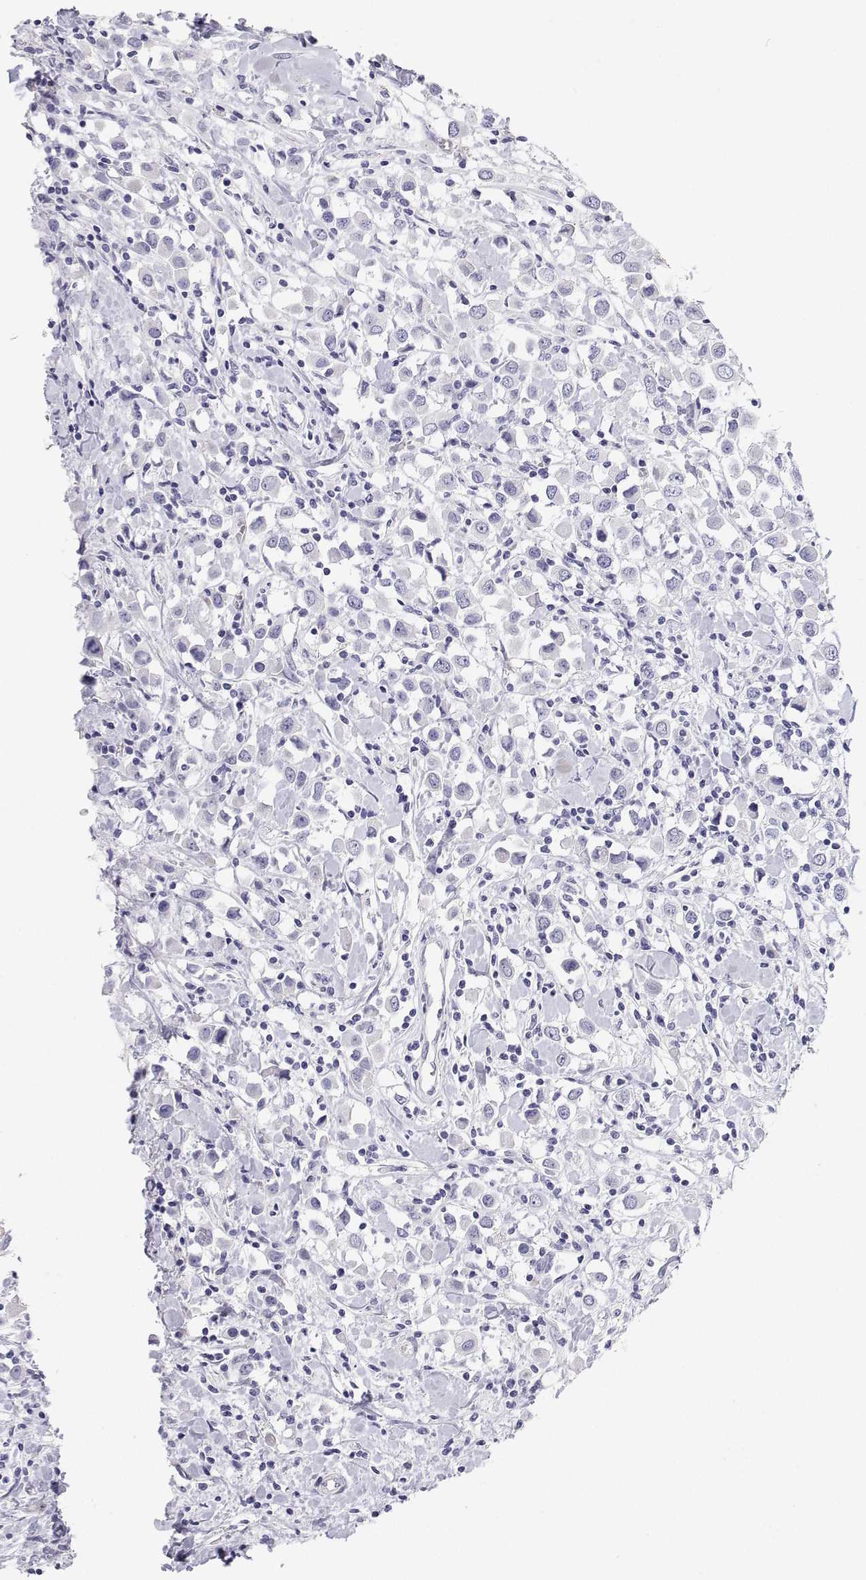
{"staining": {"intensity": "negative", "quantity": "none", "location": "none"}, "tissue": "breast cancer", "cell_type": "Tumor cells", "image_type": "cancer", "snomed": [{"axis": "morphology", "description": "Duct carcinoma"}, {"axis": "topography", "description": "Breast"}], "caption": "High power microscopy image of an immunohistochemistry micrograph of infiltrating ductal carcinoma (breast), revealing no significant positivity in tumor cells.", "gene": "BHMT", "patient": {"sex": "female", "age": 61}}